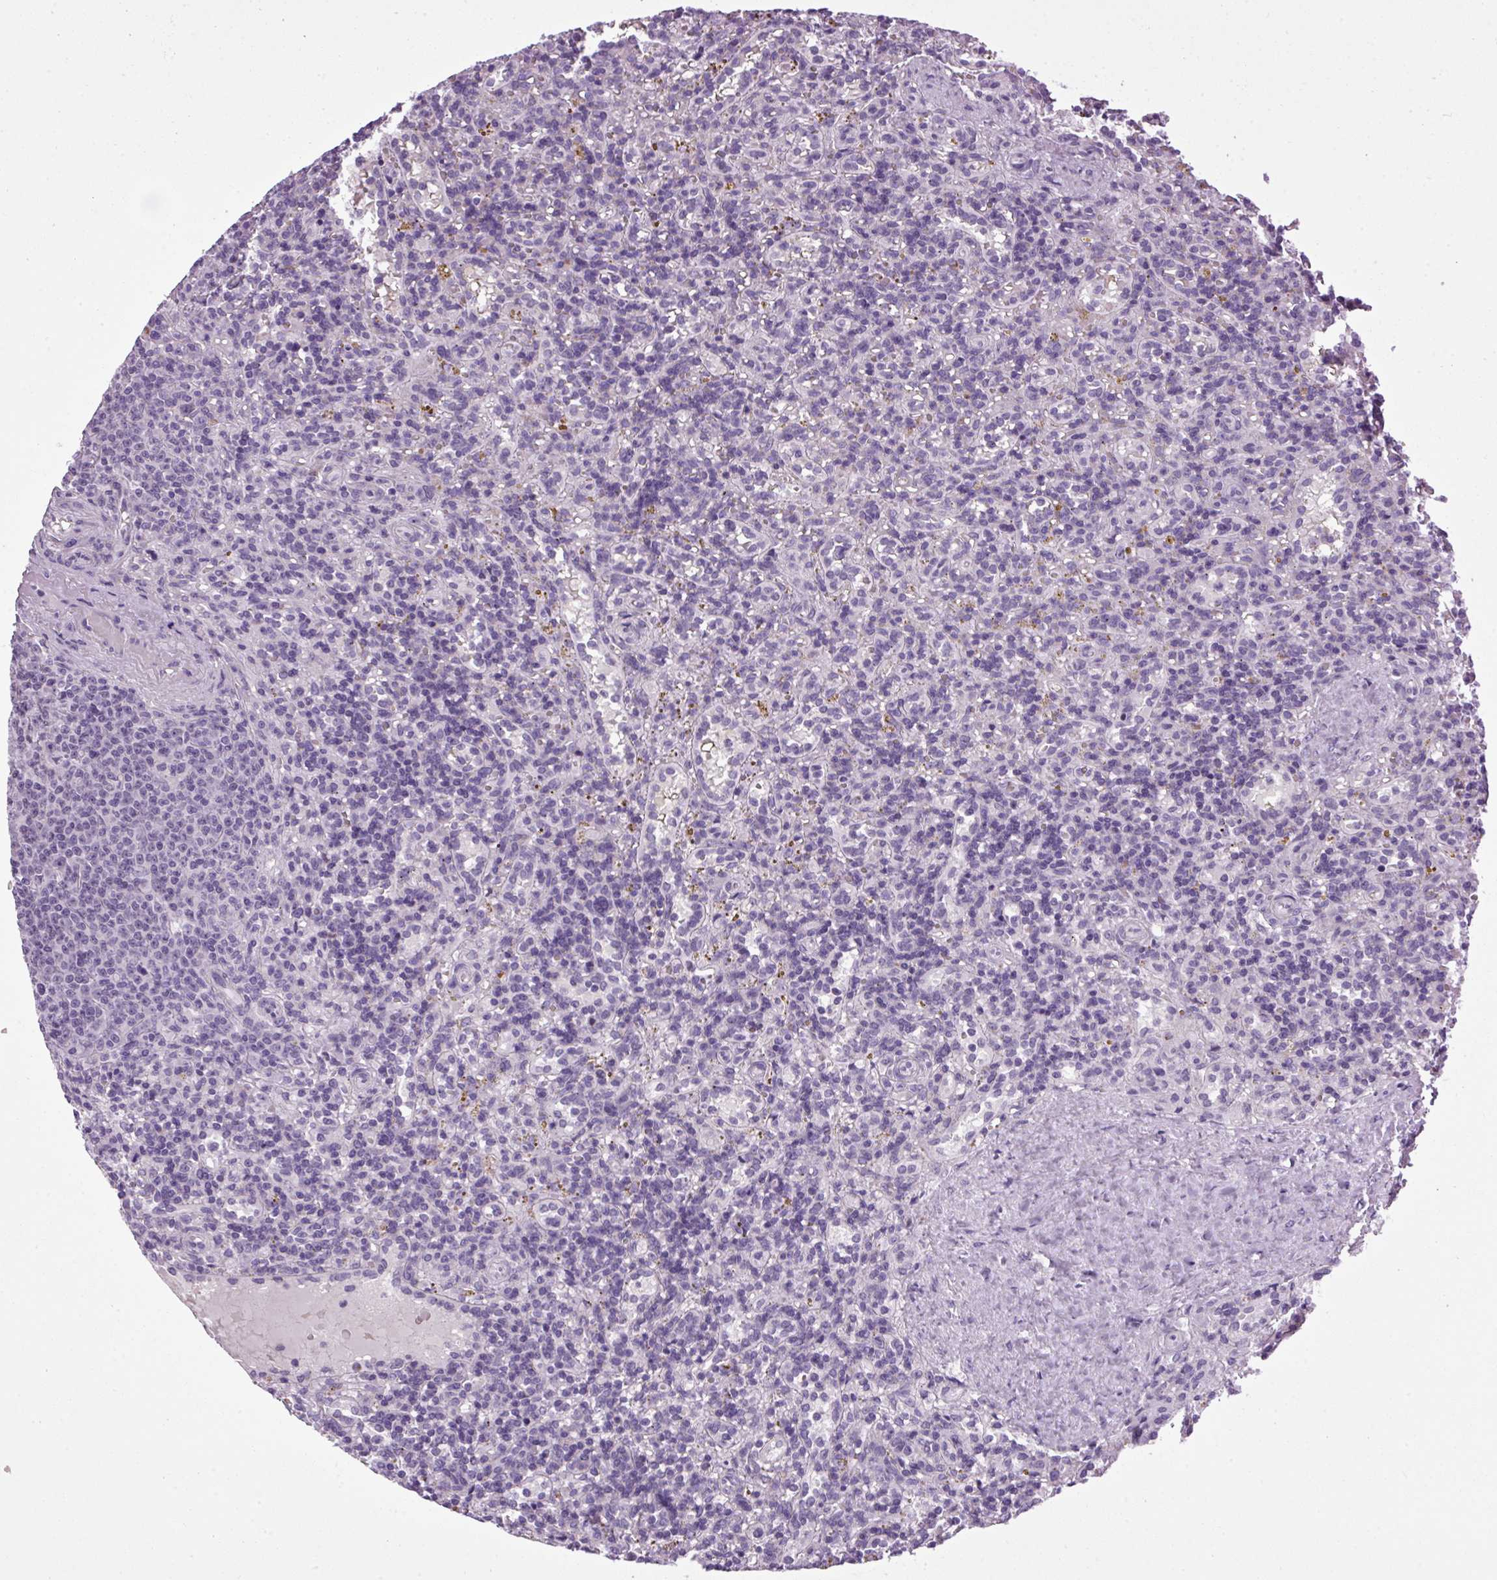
{"staining": {"intensity": "negative", "quantity": "none", "location": "none"}, "tissue": "lymphoma", "cell_type": "Tumor cells", "image_type": "cancer", "snomed": [{"axis": "morphology", "description": "Malignant lymphoma, non-Hodgkin's type, Low grade"}, {"axis": "topography", "description": "Spleen"}], "caption": "DAB (3,3'-diaminobenzidine) immunohistochemical staining of lymphoma exhibits no significant positivity in tumor cells.", "gene": "A1CF", "patient": {"sex": "male", "age": 67}}